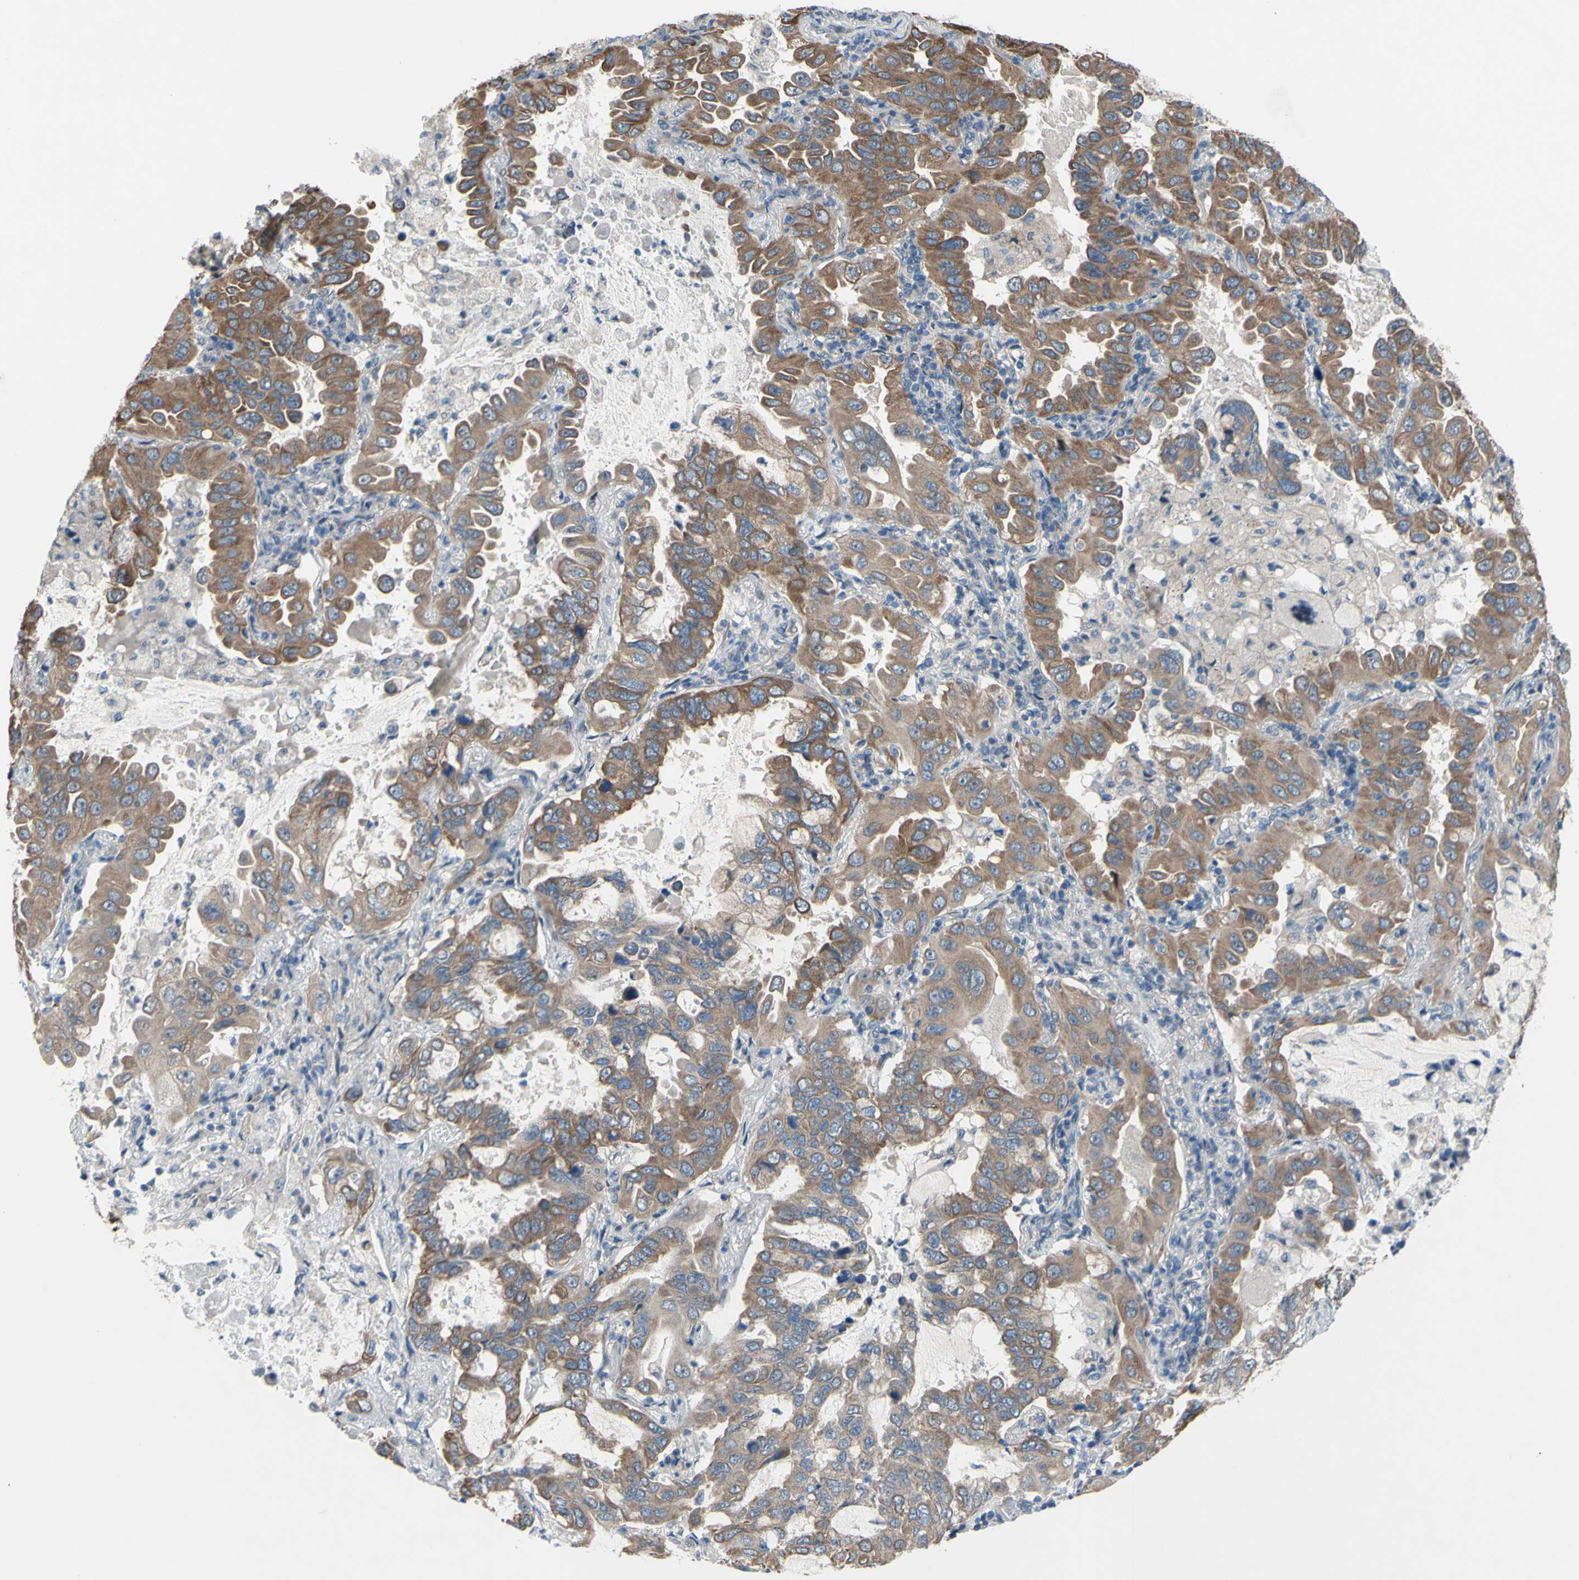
{"staining": {"intensity": "moderate", "quantity": ">75%", "location": "cytoplasmic/membranous"}, "tissue": "lung cancer", "cell_type": "Tumor cells", "image_type": "cancer", "snomed": [{"axis": "morphology", "description": "Adenocarcinoma, NOS"}, {"axis": "topography", "description": "Lung"}], "caption": "Lung cancer (adenocarcinoma) stained with a protein marker shows moderate staining in tumor cells.", "gene": "GRAMD2B", "patient": {"sex": "male", "age": 64}}